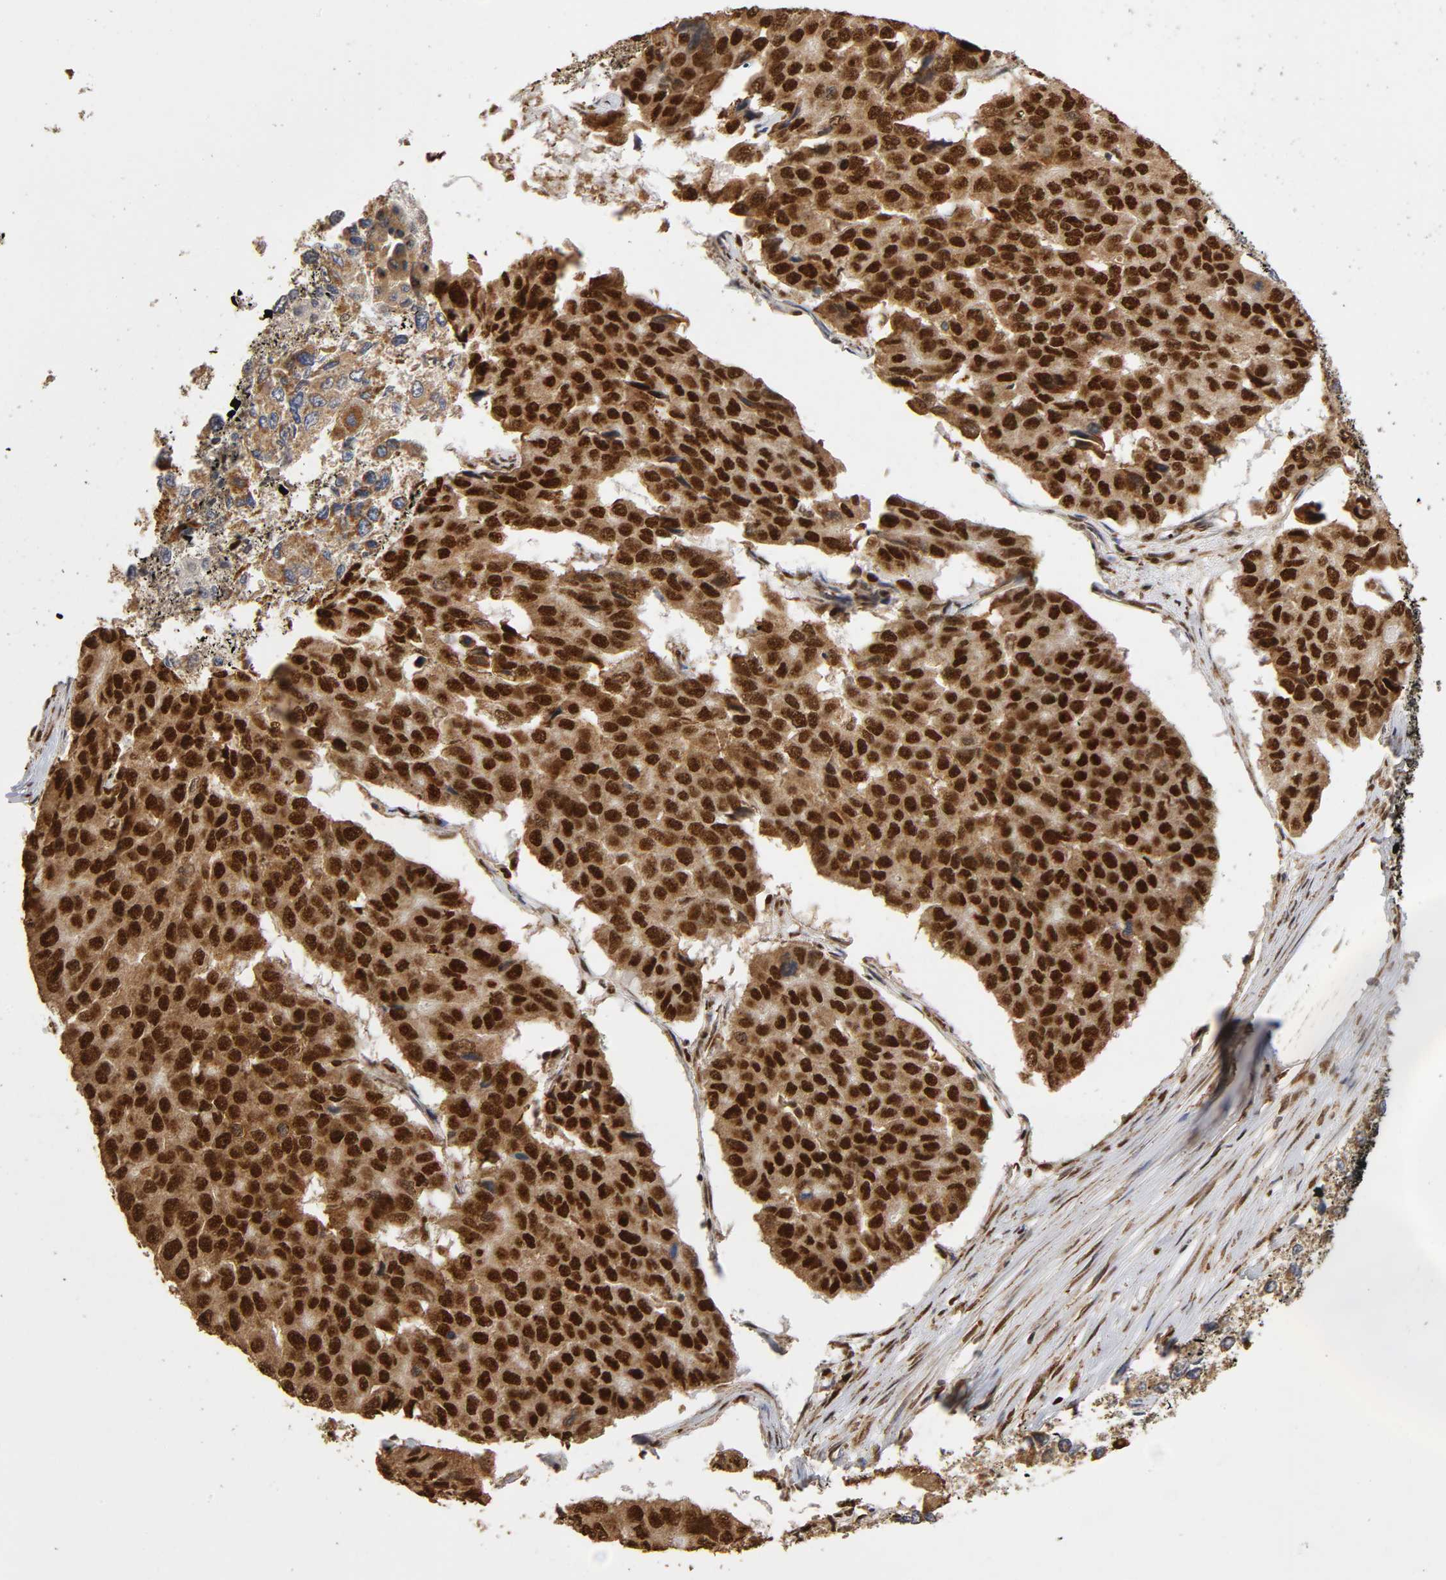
{"staining": {"intensity": "strong", "quantity": ">75%", "location": "cytoplasmic/membranous,nuclear"}, "tissue": "pancreatic cancer", "cell_type": "Tumor cells", "image_type": "cancer", "snomed": [{"axis": "morphology", "description": "Adenocarcinoma, NOS"}, {"axis": "topography", "description": "Pancreas"}], "caption": "Protein positivity by immunohistochemistry (IHC) shows strong cytoplasmic/membranous and nuclear staining in about >75% of tumor cells in pancreatic cancer (adenocarcinoma).", "gene": "RNF122", "patient": {"sex": "male", "age": 50}}